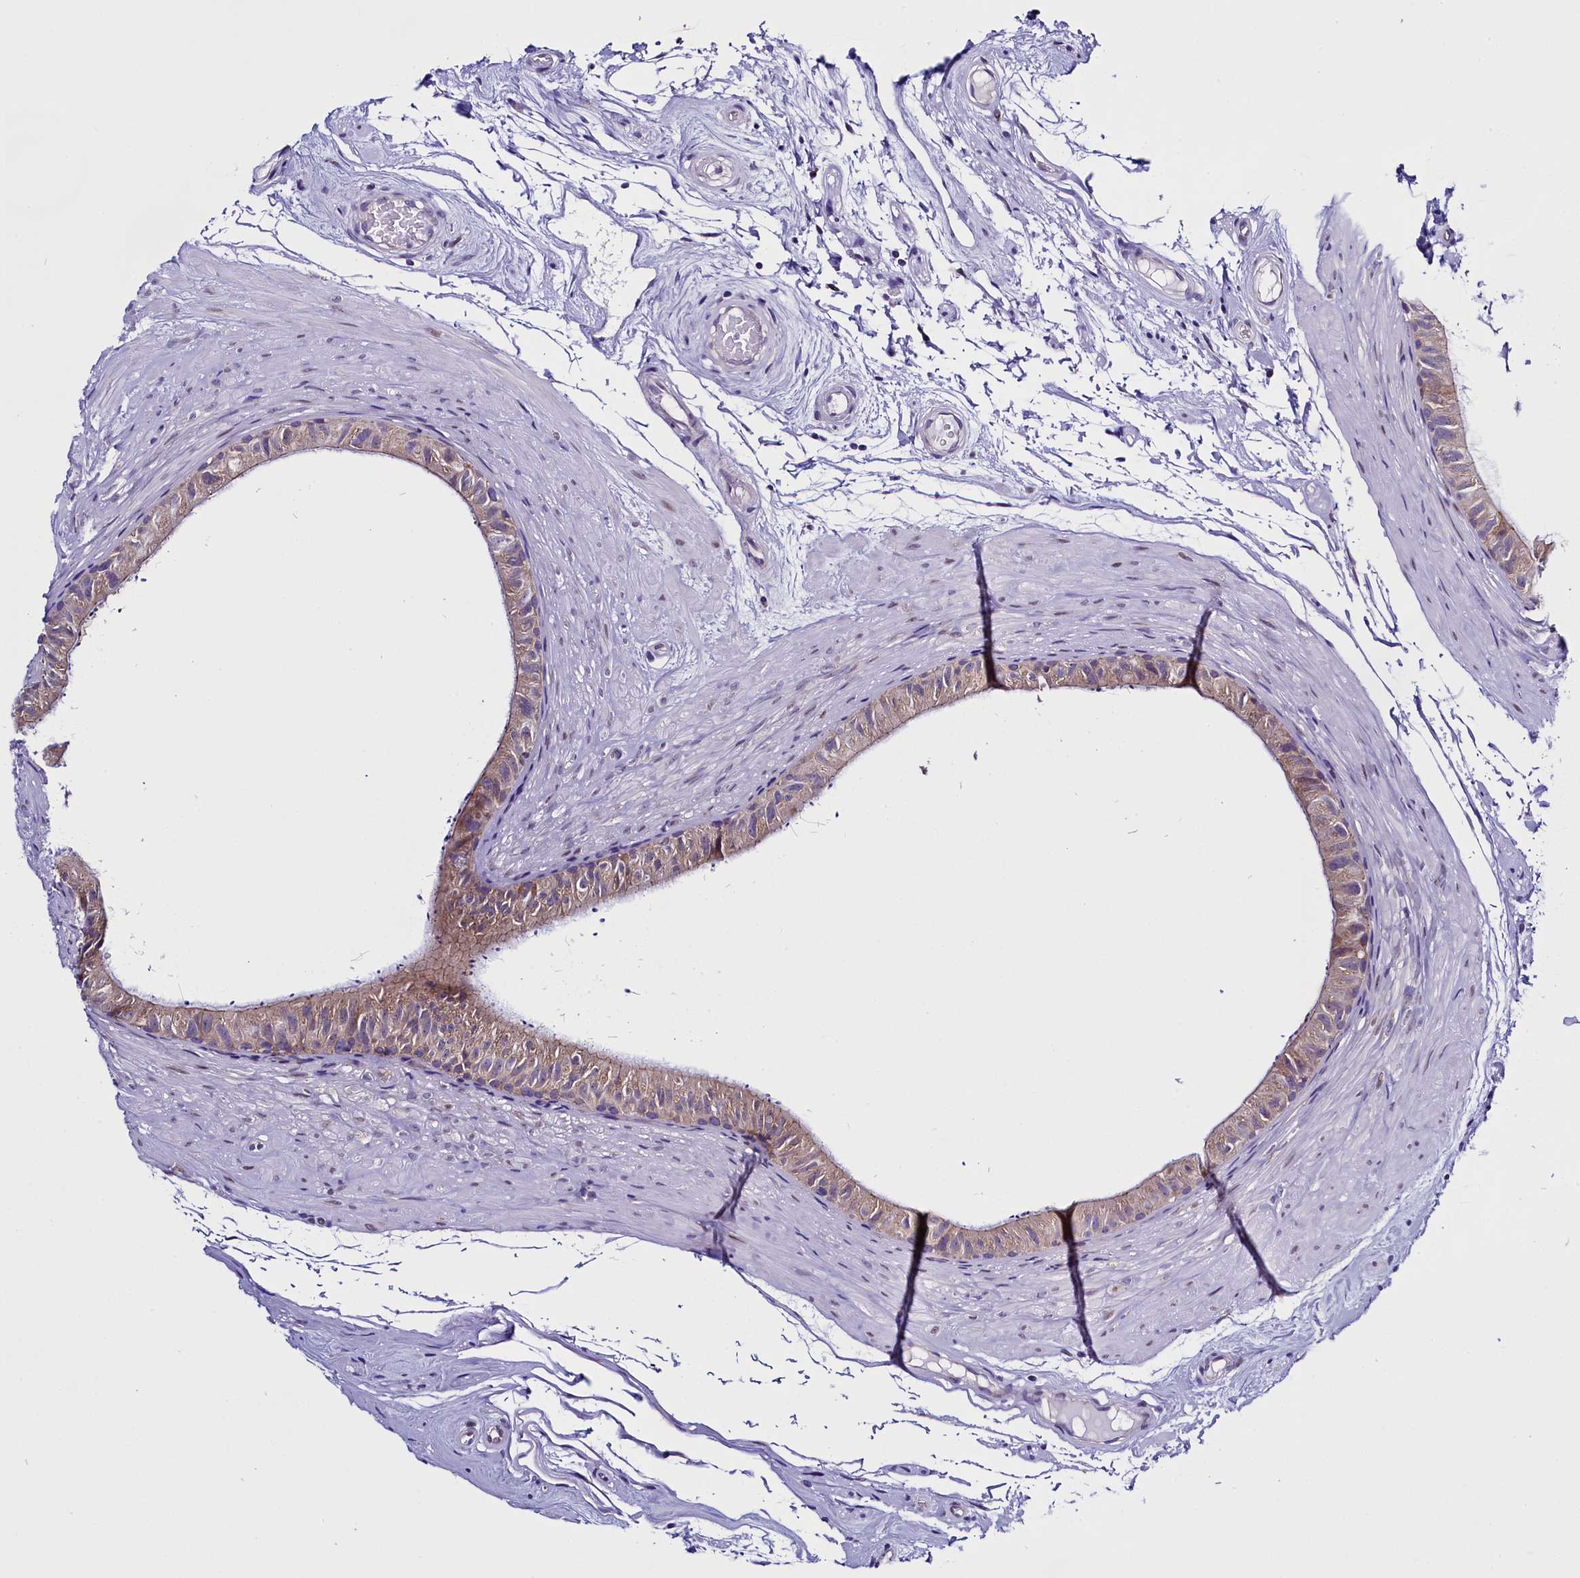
{"staining": {"intensity": "weak", "quantity": "25%-75%", "location": "cytoplasmic/membranous"}, "tissue": "epididymis", "cell_type": "Glandular cells", "image_type": "normal", "snomed": [{"axis": "morphology", "description": "Normal tissue, NOS"}, {"axis": "topography", "description": "Epididymis"}], "caption": "Immunohistochemistry histopathology image of unremarkable human epididymis stained for a protein (brown), which demonstrates low levels of weak cytoplasmic/membranous positivity in approximately 25%-75% of glandular cells.", "gene": "UACA", "patient": {"sex": "male", "age": 45}}